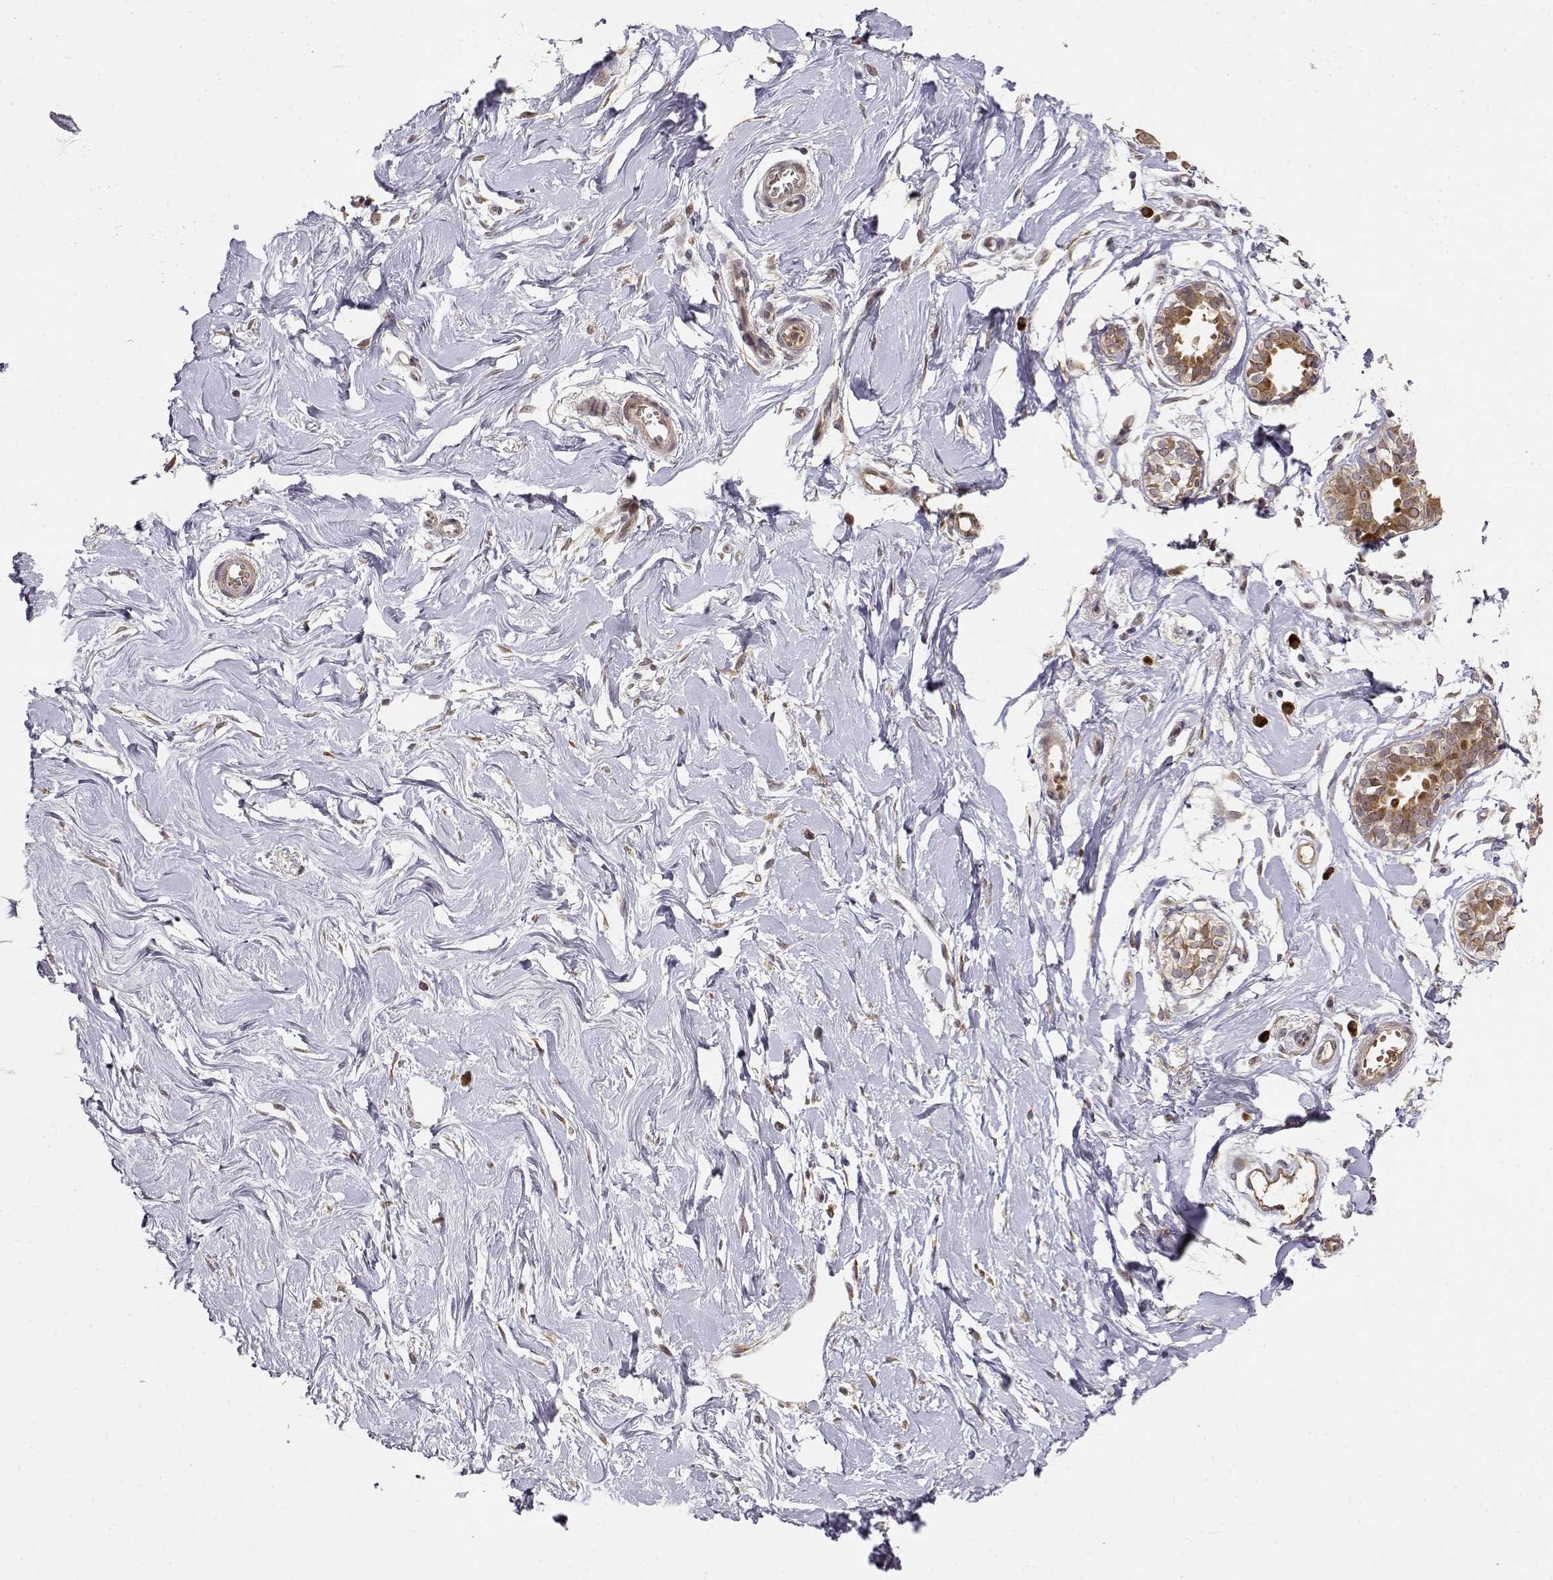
{"staining": {"intensity": "negative", "quantity": "none", "location": "none"}, "tissue": "breast", "cell_type": "Adipocytes", "image_type": "normal", "snomed": [{"axis": "morphology", "description": "Normal tissue, NOS"}, {"axis": "topography", "description": "Breast"}], "caption": "IHC of normal breast exhibits no staining in adipocytes.", "gene": "ERGIC2", "patient": {"sex": "female", "age": 49}}